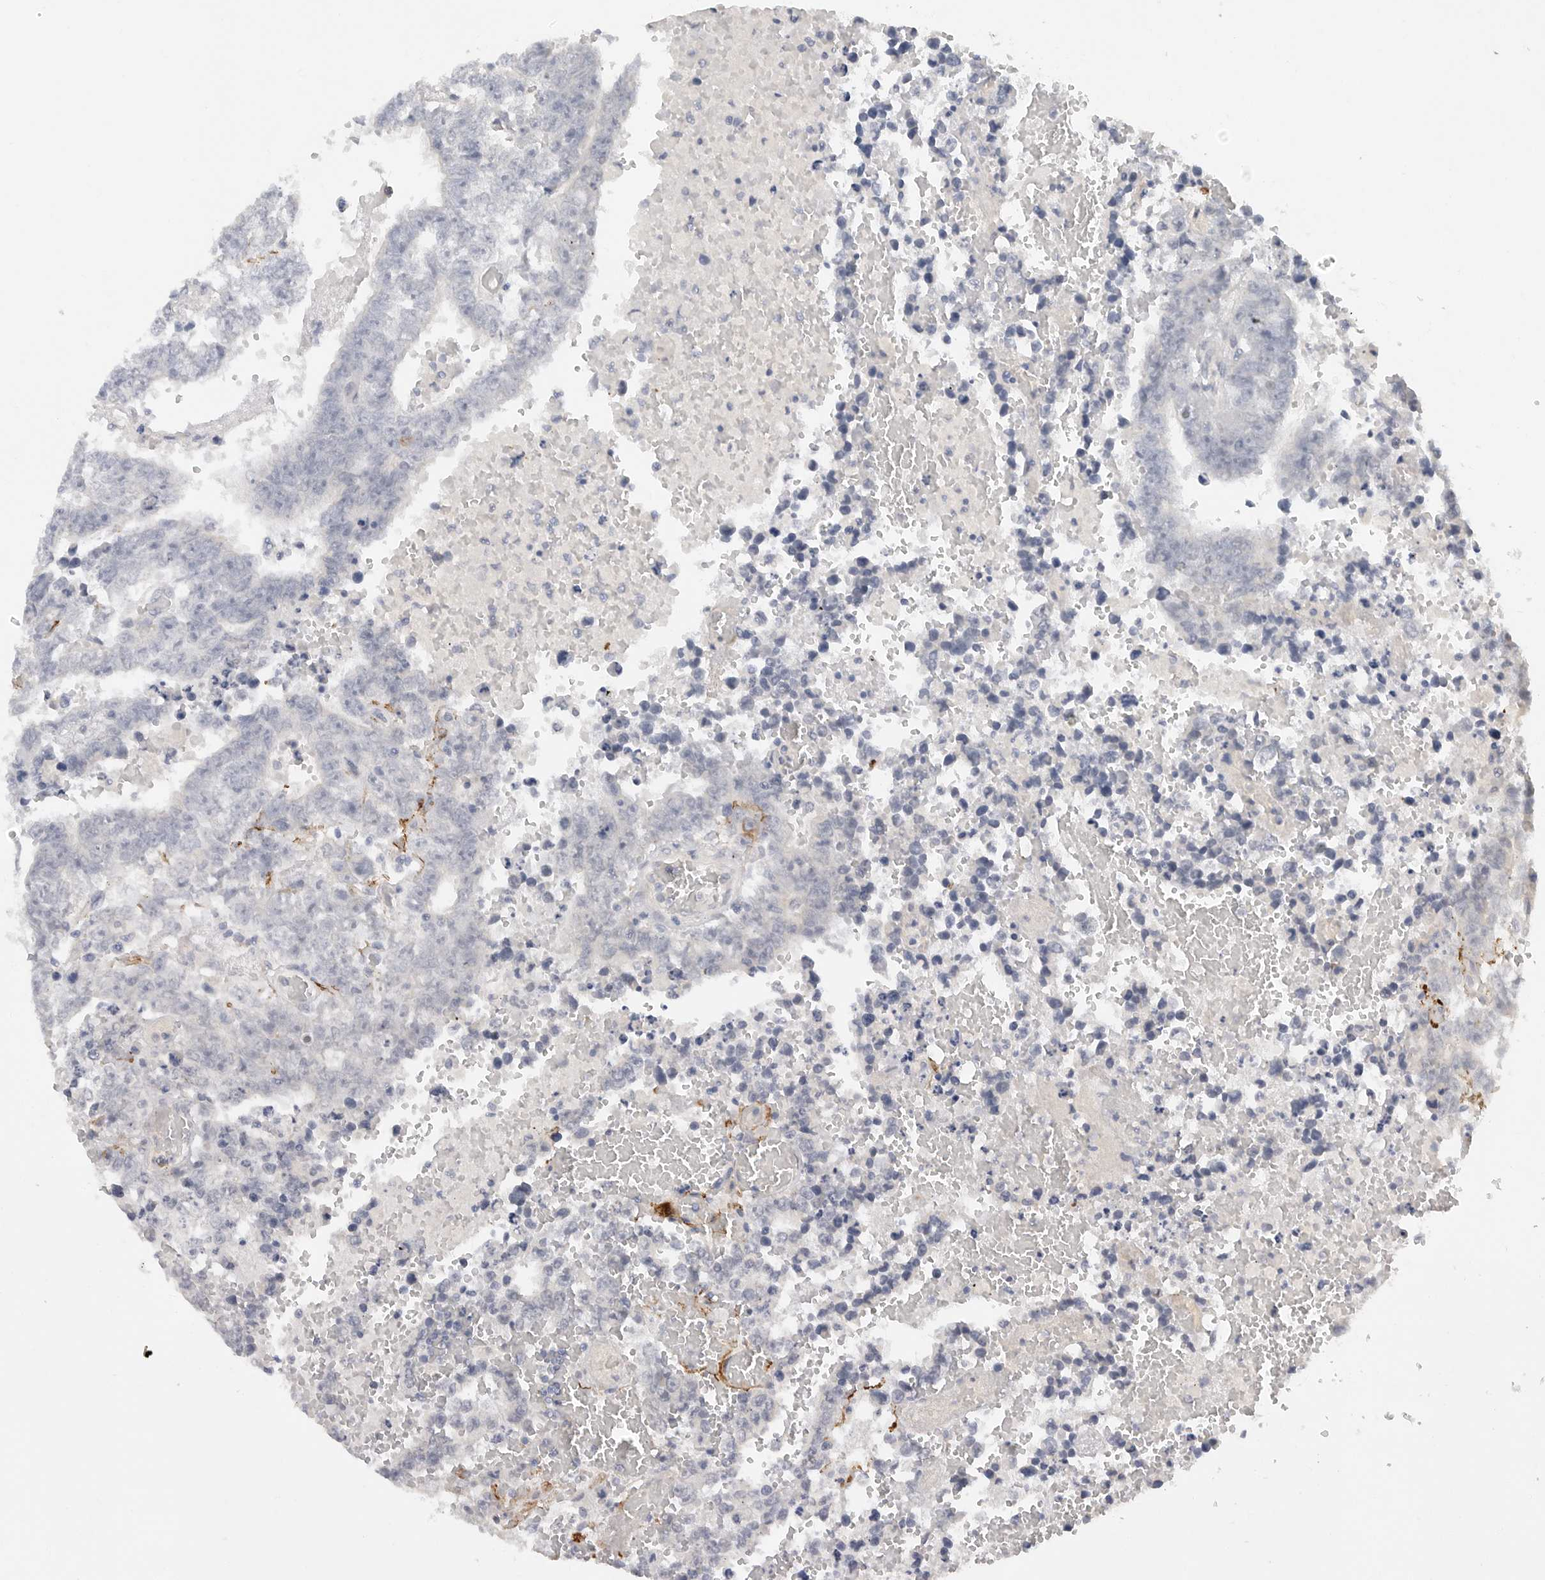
{"staining": {"intensity": "negative", "quantity": "none", "location": "none"}, "tissue": "testis cancer", "cell_type": "Tumor cells", "image_type": "cancer", "snomed": [{"axis": "morphology", "description": "Carcinoma, Embryonal, NOS"}, {"axis": "topography", "description": "Testis"}], "caption": "Testis cancer was stained to show a protein in brown. There is no significant positivity in tumor cells.", "gene": "FBN2", "patient": {"sex": "male", "age": 25}}